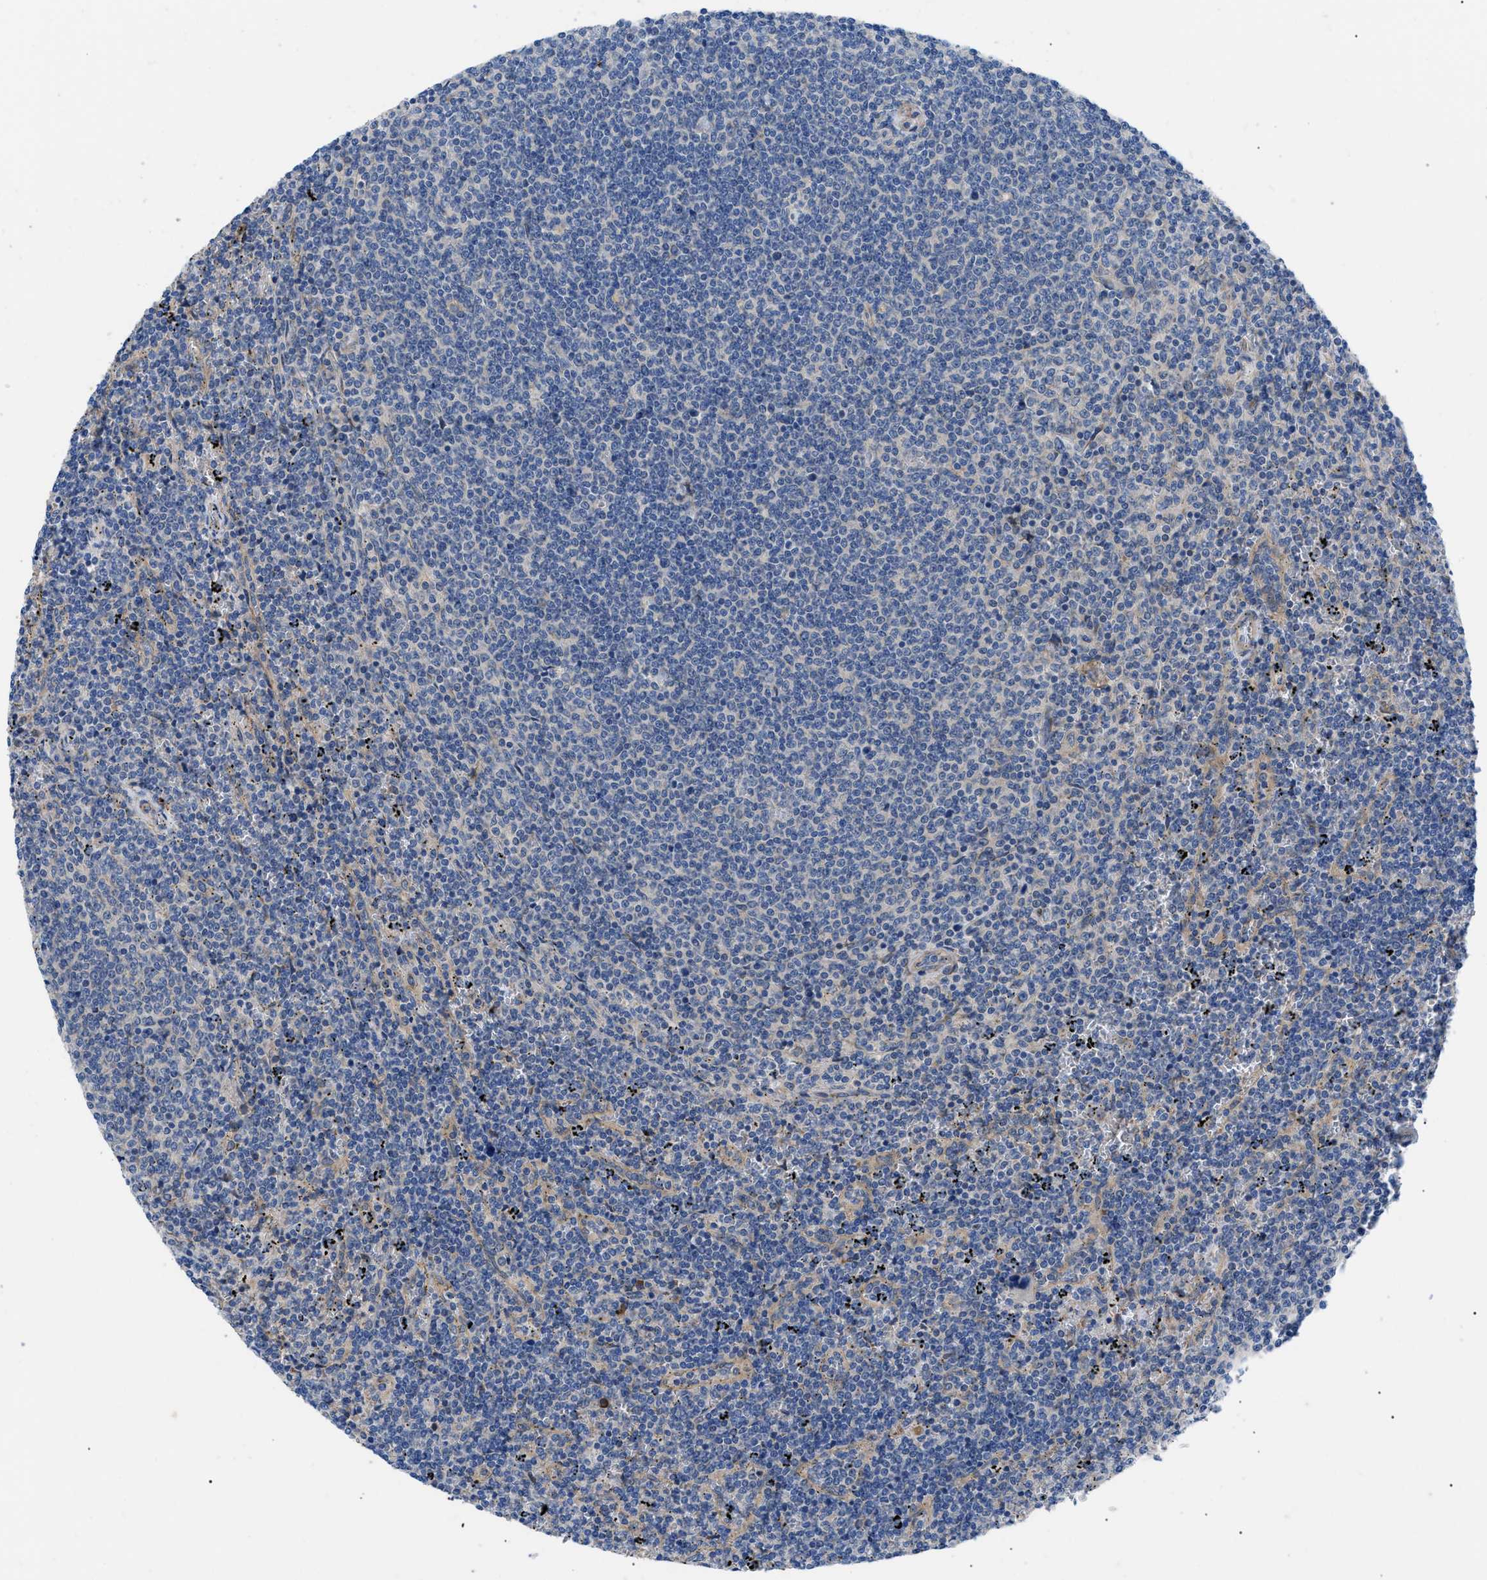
{"staining": {"intensity": "negative", "quantity": "none", "location": "none"}, "tissue": "lymphoma", "cell_type": "Tumor cells", "image_type": "cancer", "snomed": [{"axis": "morphology", "description": "Malignant lymphoma, non-Hodgkin's type, Low grade"}, {"axis": "topography", "description": "Spleen"}], "caption": "Image shows no significant protein expression in tumor cells of lymphoma.", "gene": "HSPB8", "patient": {"sex": "female", "age": 50}}